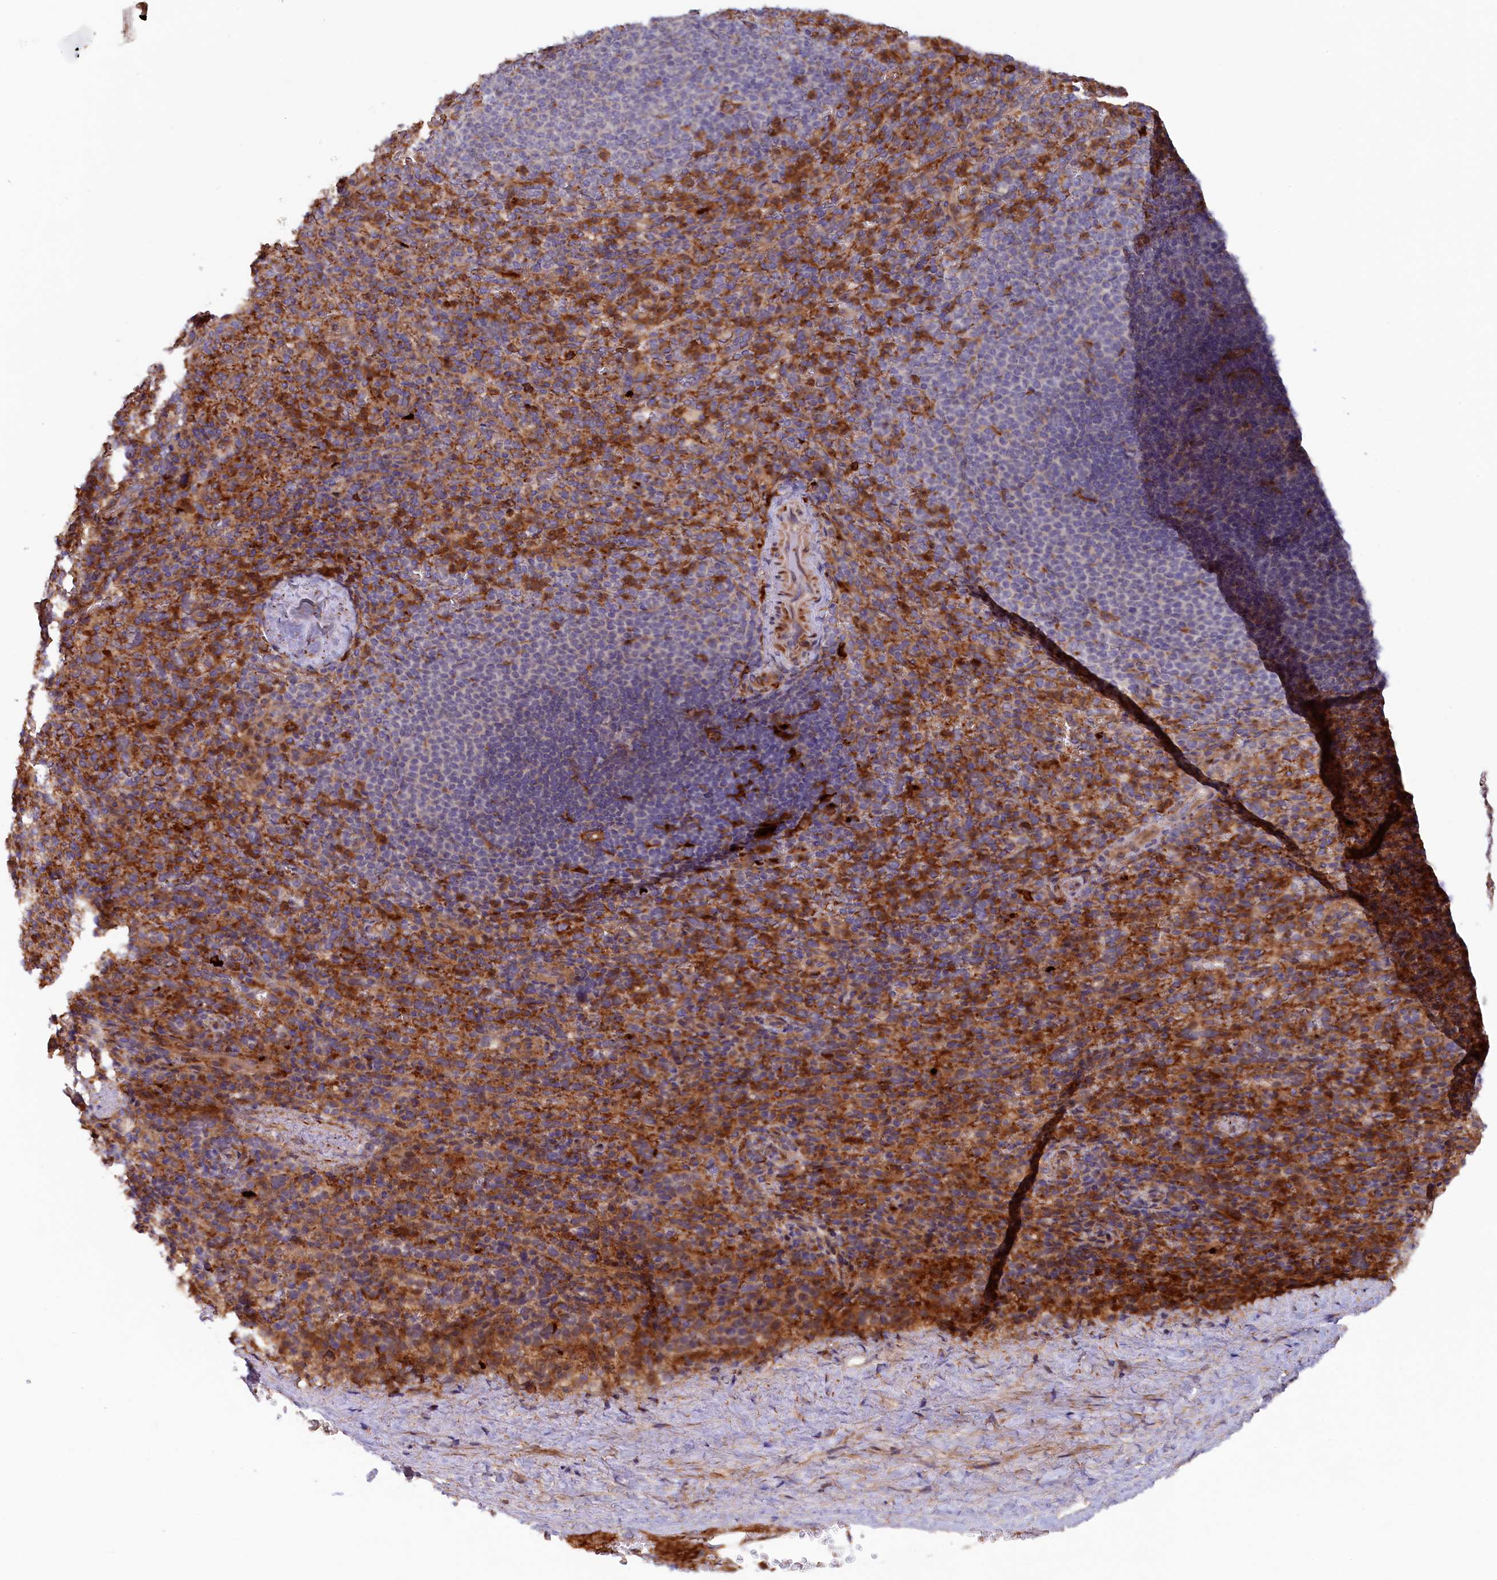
{"staining": {"intensity": "moderate", "quantity": "<25%", "location": "cytoplasmic/membranous"}, "tissue": "spleen", "cell_type": "Cells in red pulp", "image_type": "normal", "snomed": [{"axis": "morphology", "description": "Normal tissue, NOS"}, {"axis": "topography", "description": "Spleen"}], "caption": "Immunohistochemical staining of benign spleen demonstrates <25% levels of moderate cytoplasmic/membranous protein positivity in about <25% of cells in red pulp. The protein is shown in brown color, while the nuclei are stained blue.", "gene": "FERMT1", "patient": {"sex": "female", "age": 21}}